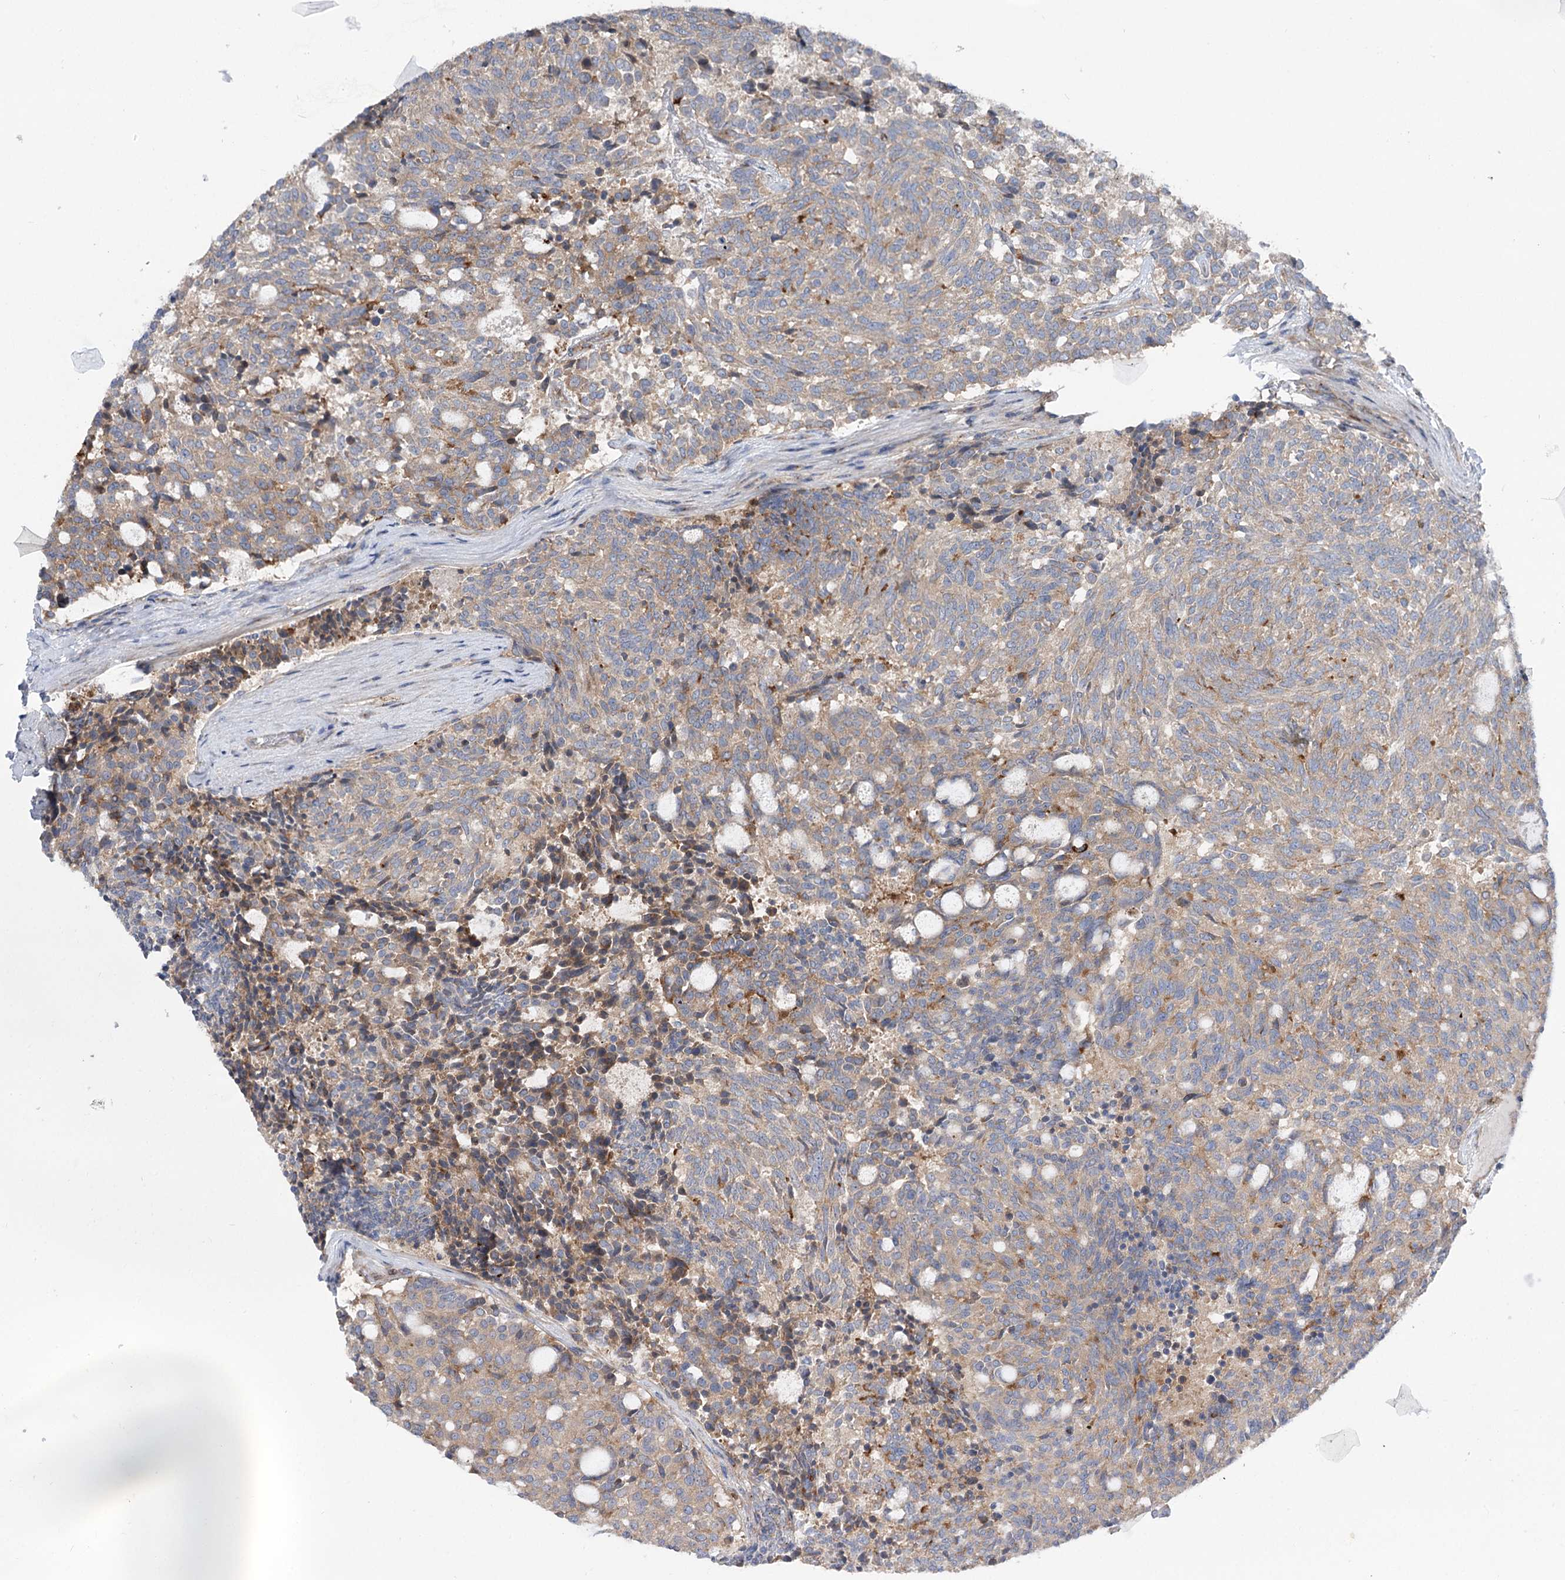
{"staining": {"intensity": "weak", "quantity": "25%-75%", "location": "cytoplasmic/membranous"}, "tissue": "carcinoid", "cell_type": "Tumor cells", "image_type": "cancer", "snomed": [{"axis": "morphology", "description": "Carcinoid, malignant, NOS"}, {"axis": "topography", "description": "Pancreas"}], "caption": "This is a micrograph of immunohistochemistry (IHC) staining of carcinoid (malignant), which shows weak expression in the cytoplasmic/membranous of tumor cells.", "gene": "SCN11A", "patient": {"sex": "female", "age": 54}}